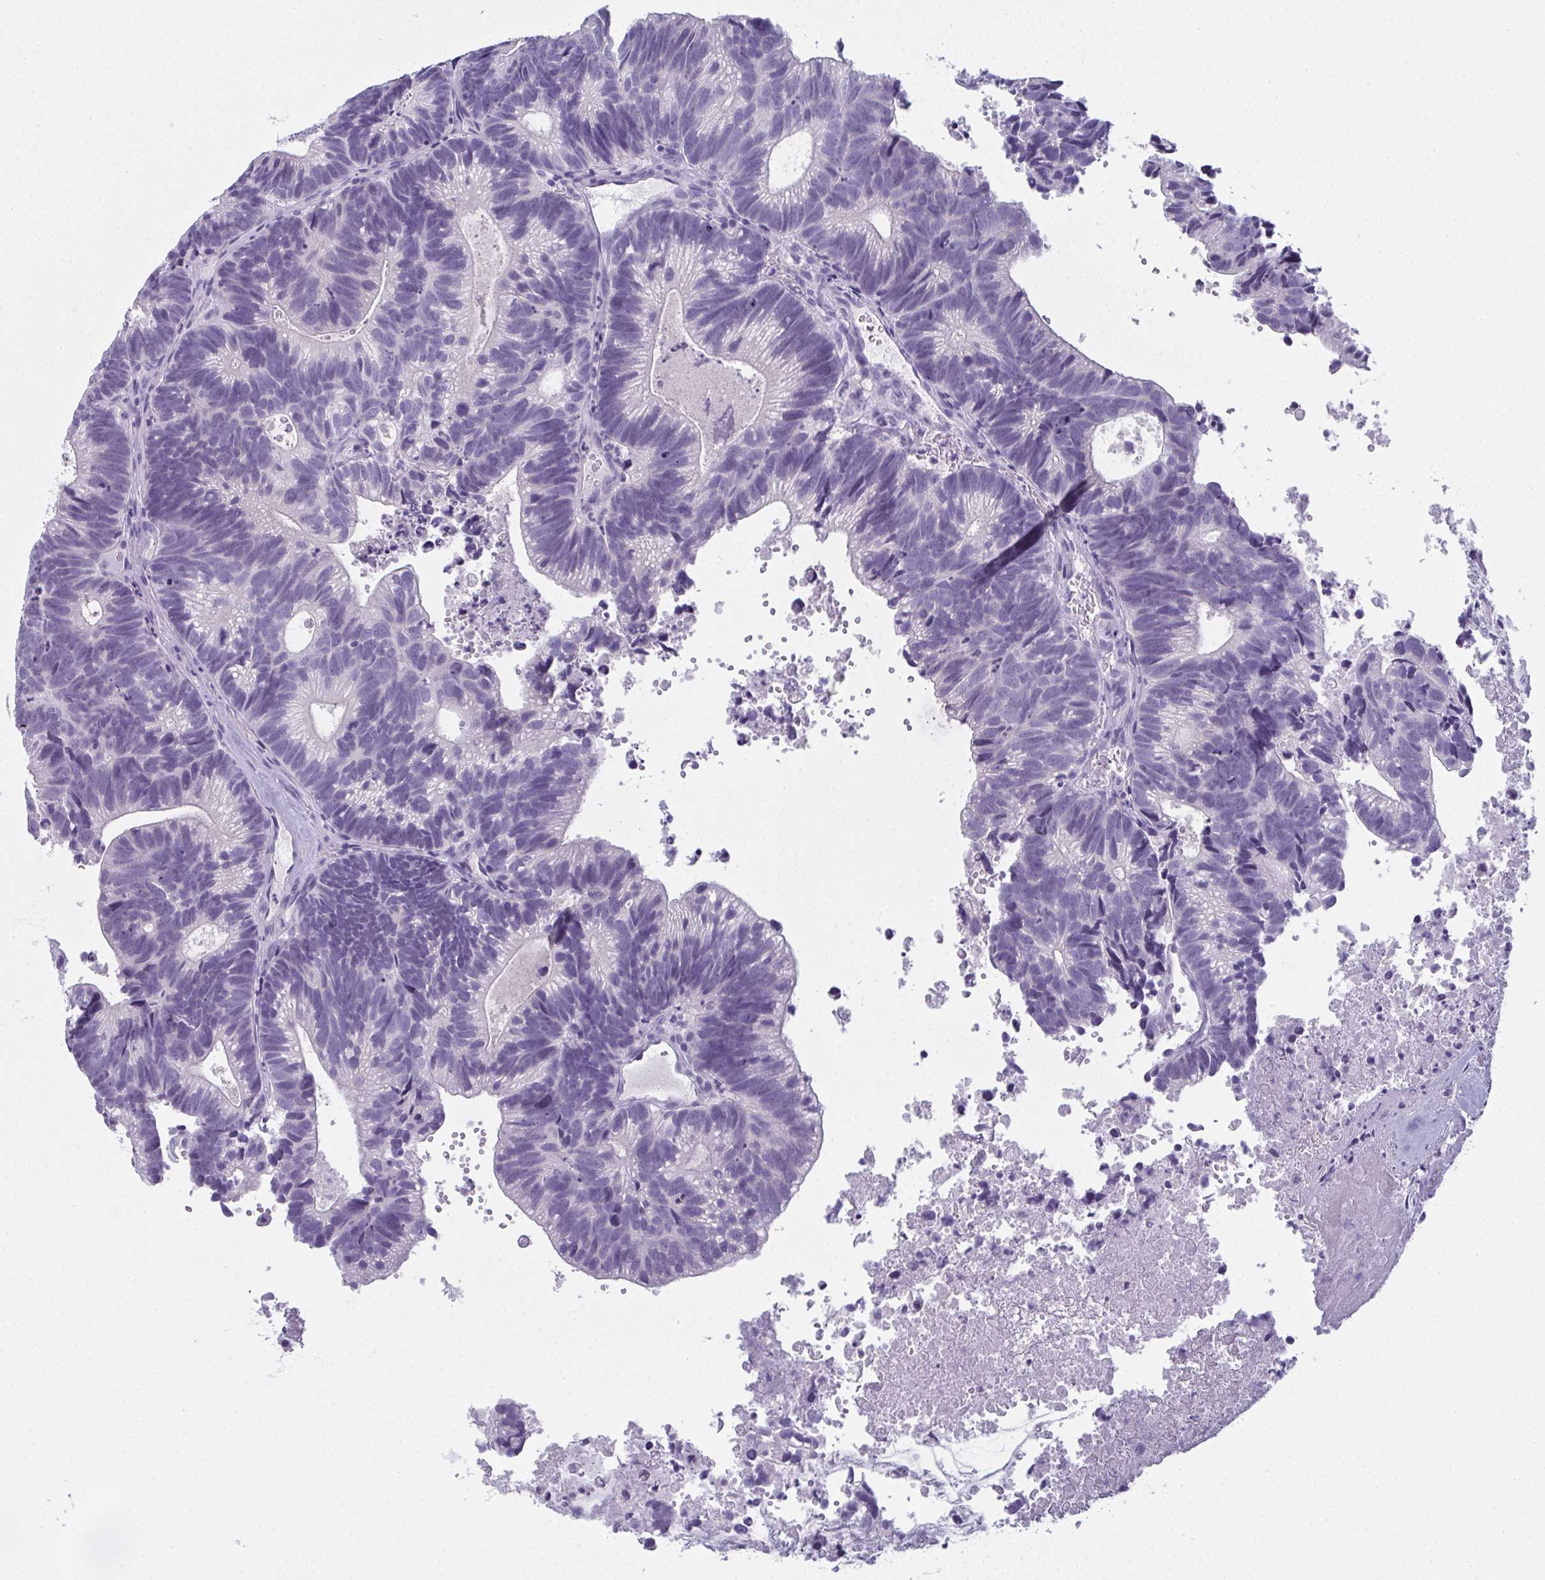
{"staining": {"intensity": "negative", "quantity": "none", "location": "none"}, "tissue": "head and neck cancer", "cell_type": "Tumor cells", "image_type": "cancer", "snomed": [{"axis": "morphology", "description": "Adenocarcinoma, NOS"}, {"axis": "topography", "description": "Head-Neck"}], "caption": "A high-resolution histopathology image shows immunohistochemistry staining of adenocarcinoma (head and neck), which shows no significant staining in tumor cells.", "gene": "SLC36A2", "patient": {"sex": "male", "age": 62}}